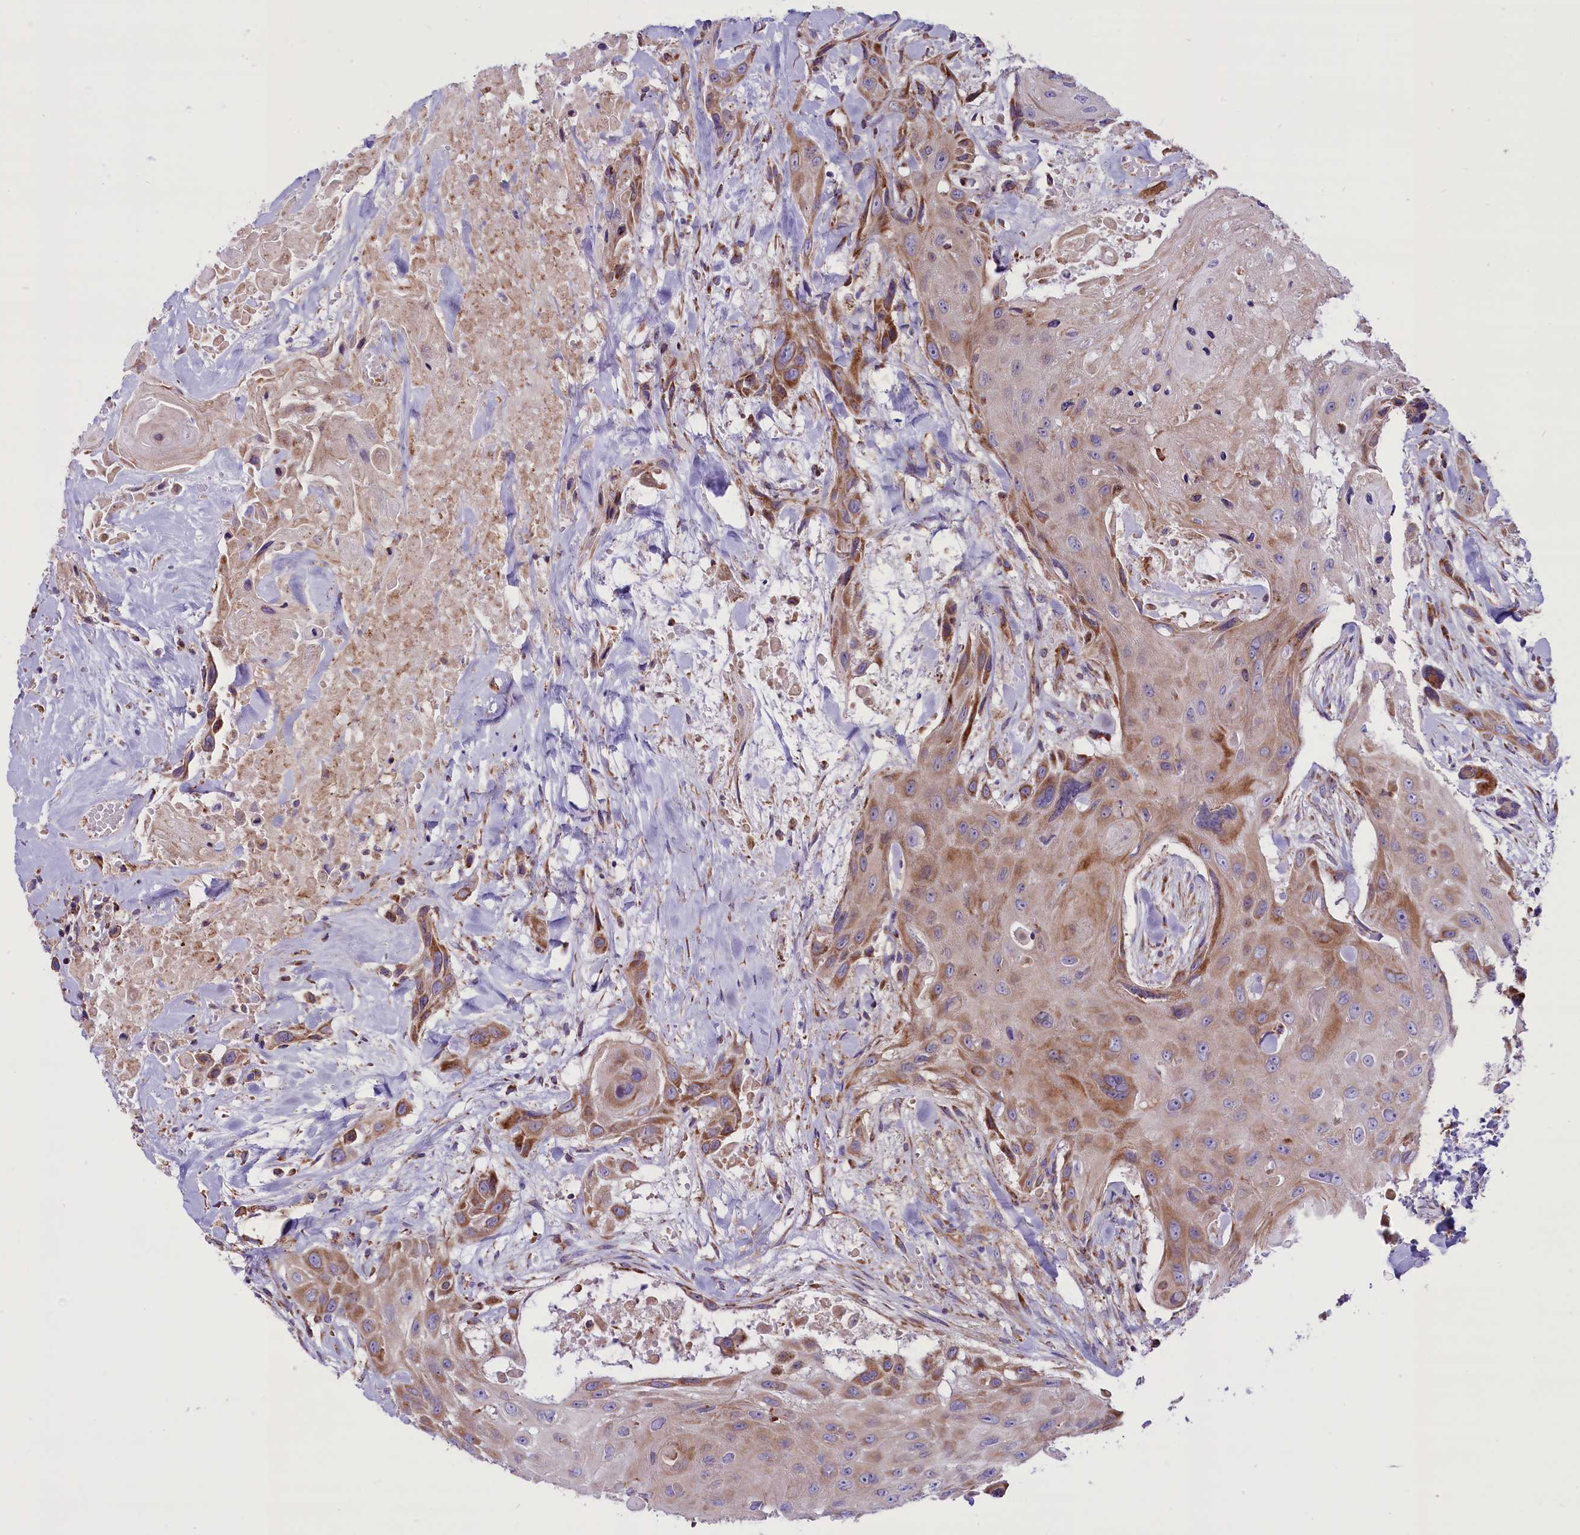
{"staining": {"intensity": "moderate", "quantity": "25%-75%", "location": "cytoplasmic/membranous"}, "tissue": "head and neck cancer", "cell_type": "Tumor cells", "image_type": "cancer", "snomed": [{"axis": "morphology", "description": "Squamous cell carcinoma, NOS"}, {"axis": "topography", "description": "Head-Neck"}], "caption": "Approximately 25%-75% of tumor cells in head and neck squamous cell carcinoma exhibit moderate cytoplasmic/membranous protein expression as visualized by brown immunohistochemical staining.", "gene": "PTPRU", "patient": {"sex": "male", "age": 81}}